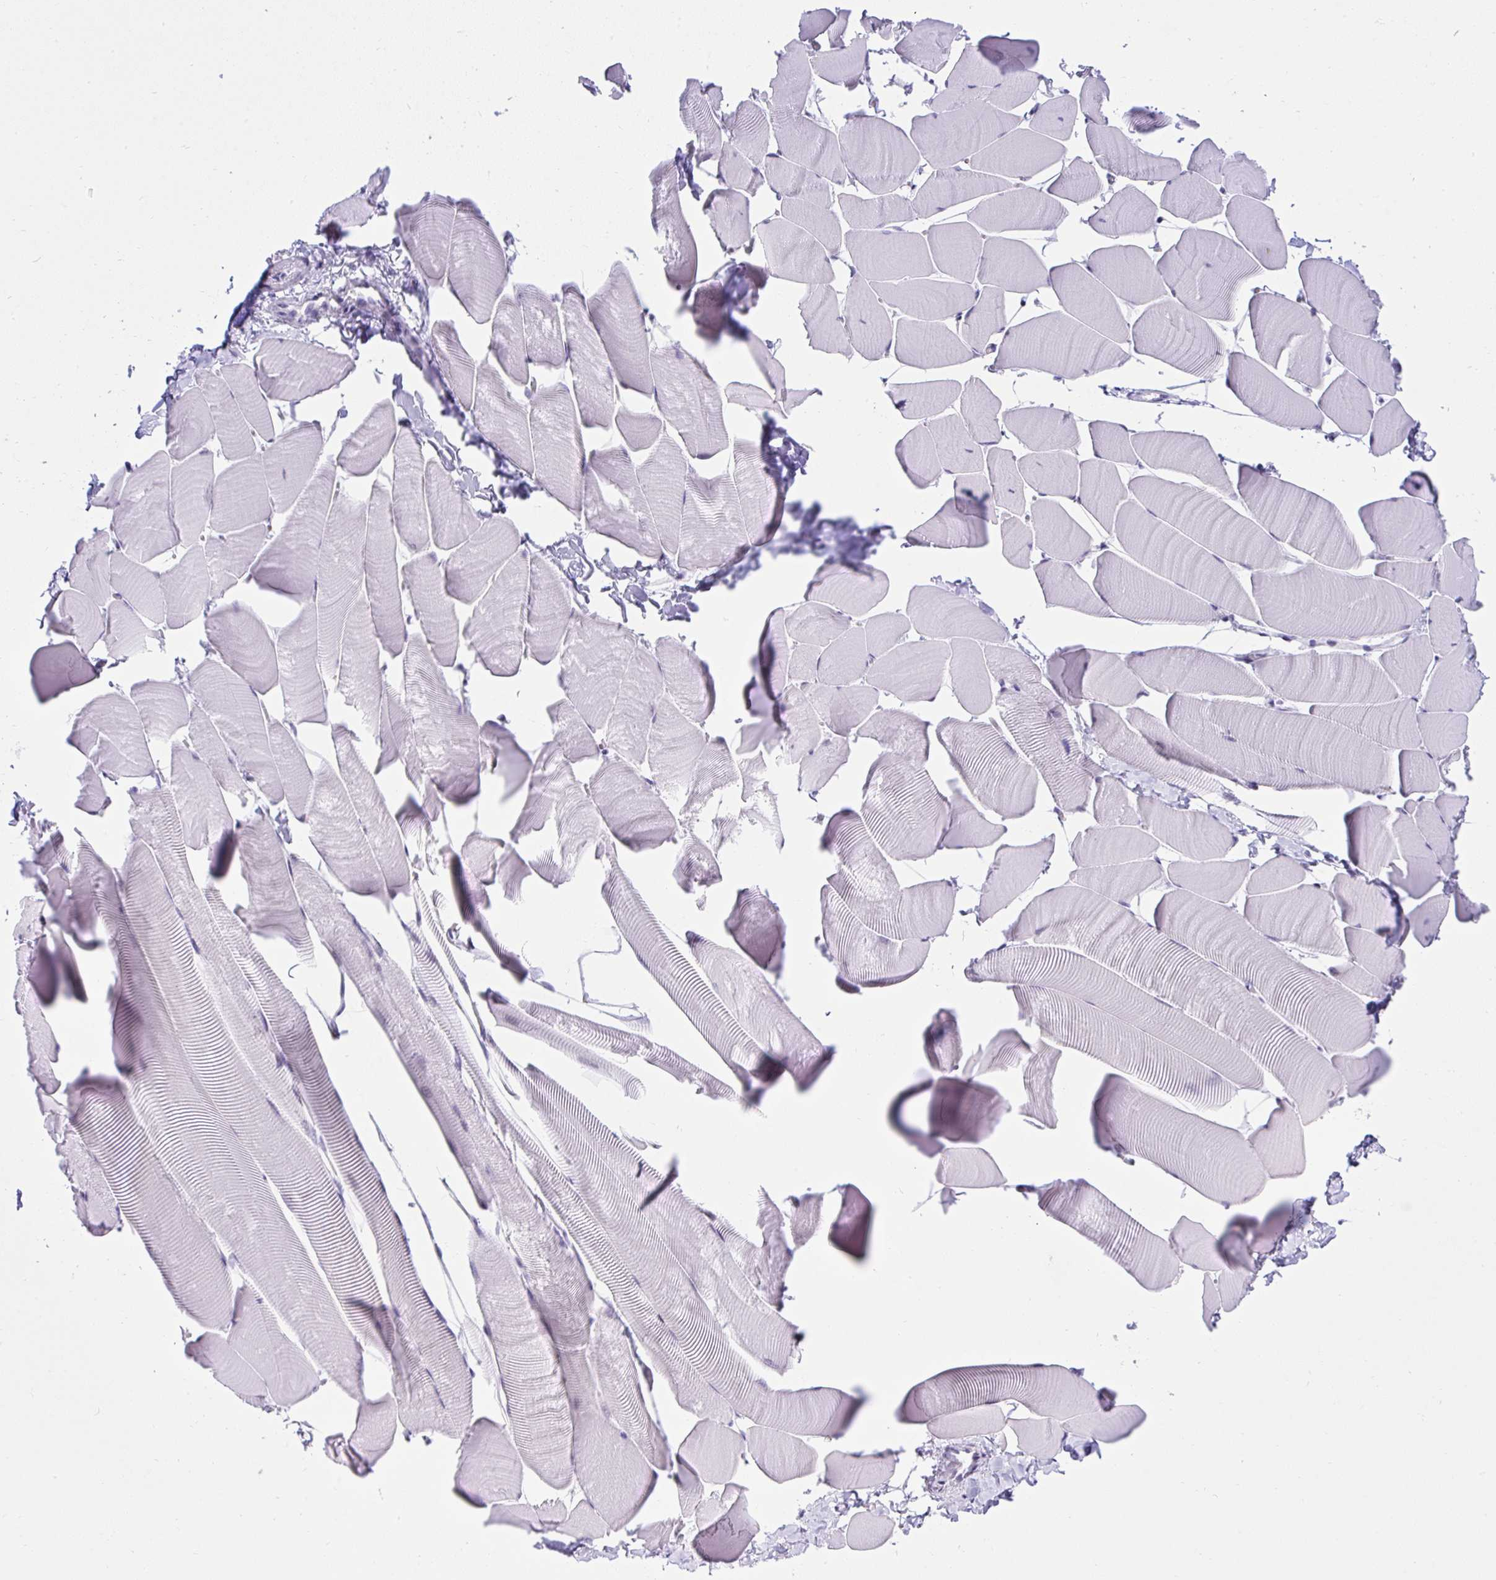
{"staining": {"intensity": "negative", "quantity": "none", "location": "none"}, "tissue": "skeletal muscle", "cell_type": "Myocytes", "image_type": "normal", "snomed": [{"axis": "morphology", "description": "Normal tissue, NOS"}, {"axis": "topography", "description": "Skeletal muscle"}], "caption": "This is an immunohistochemistry histopathology image of benign human skeletal muscle. There is no positivity in myocytes.", "gene": "RNF183", "patient": {"sex": "male", "age": 25}}